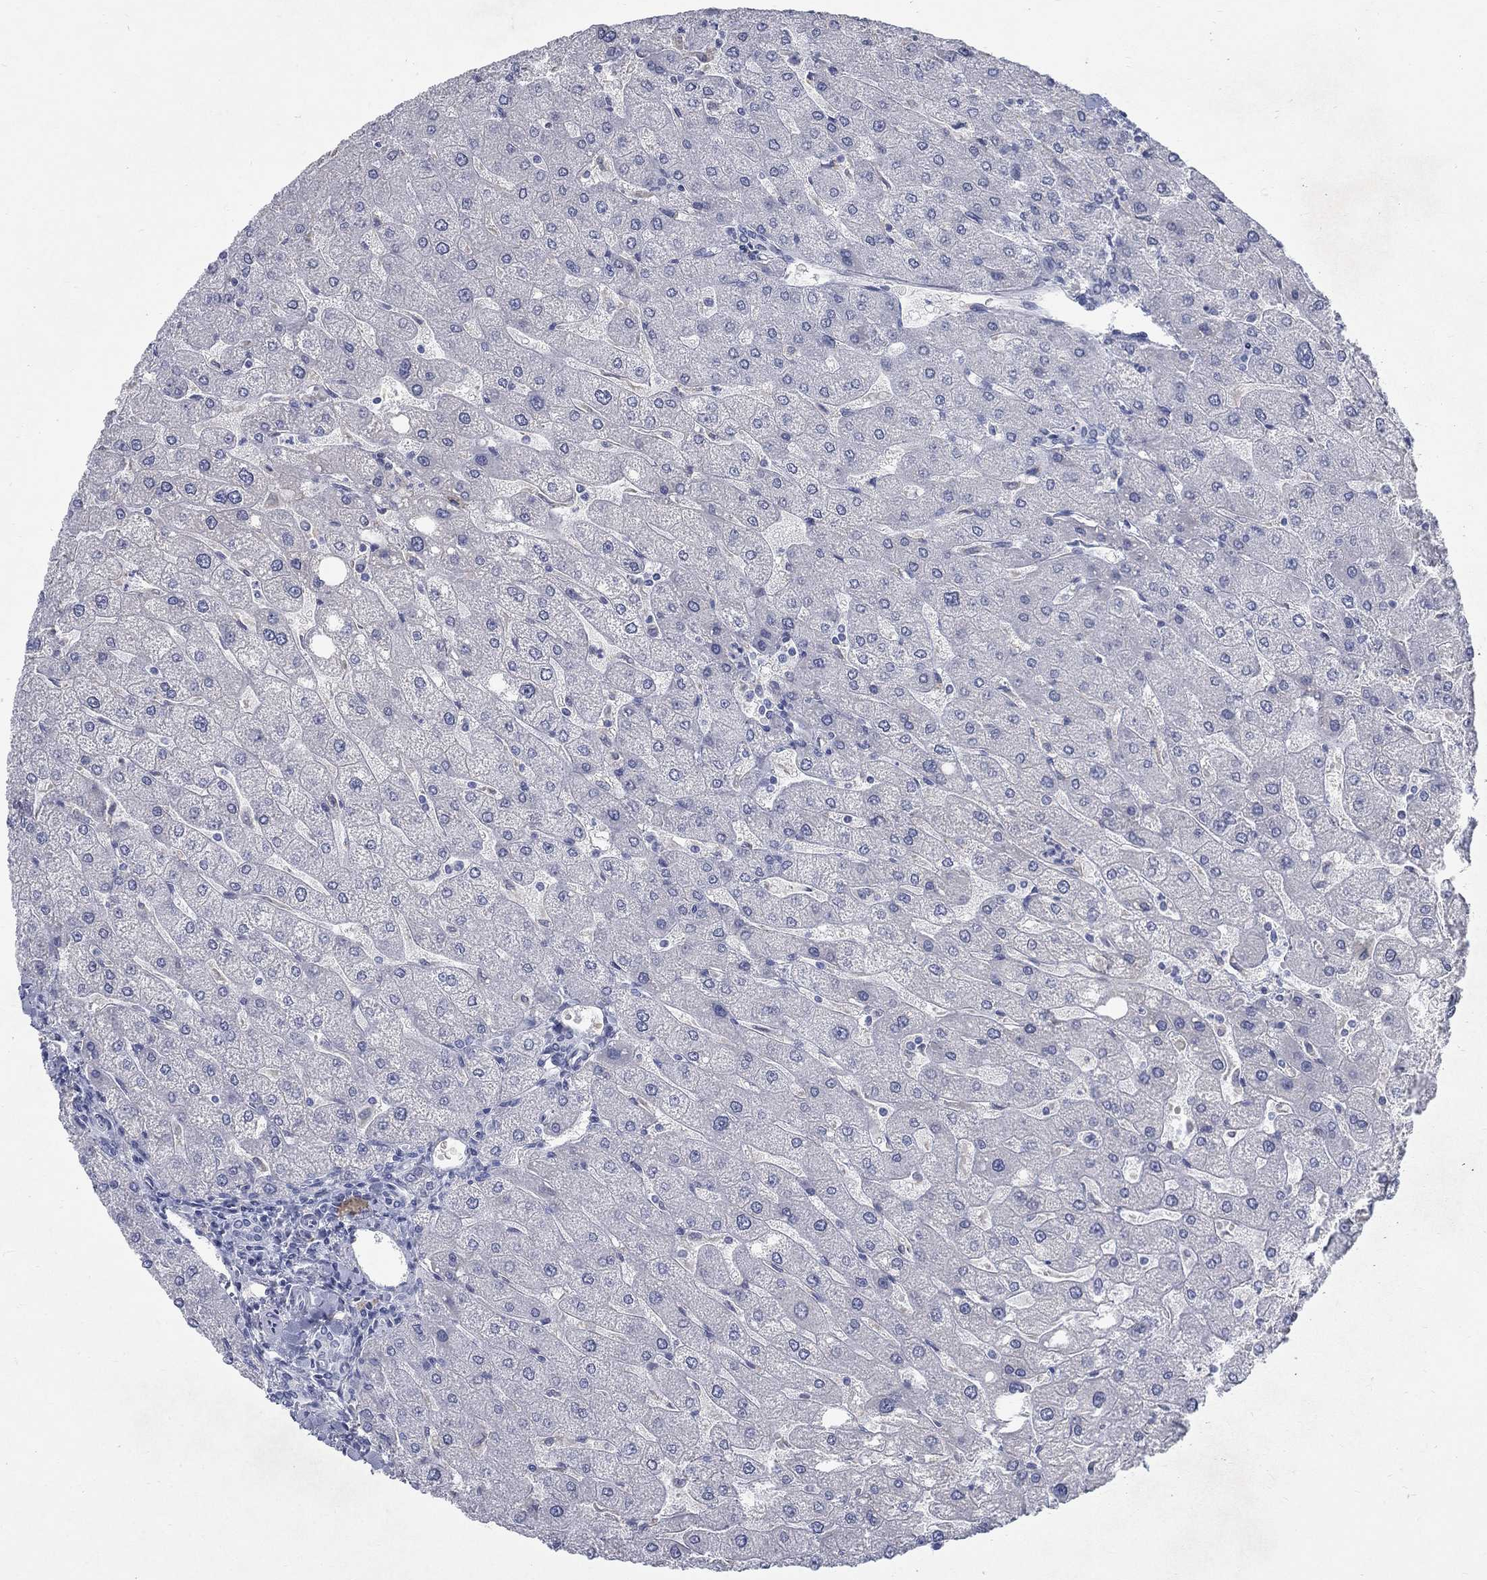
{"staining": {"intensity": "negative", "quantity": "none", "location": "none"}, "tissue": "liver", "cell_type": "Cholangiocytes", "image_type": "normal", "snomed": [{"axis": "morphology", "description": "Normal tissue, NOS"}, {"axis": "topography", "description": "Liver"}], "caption": "The IHC histopathology image has no significant staining in cholangiocytes of liver.", "gene": "RFTN2", "patient": {"sex": "male", "age": 67}}